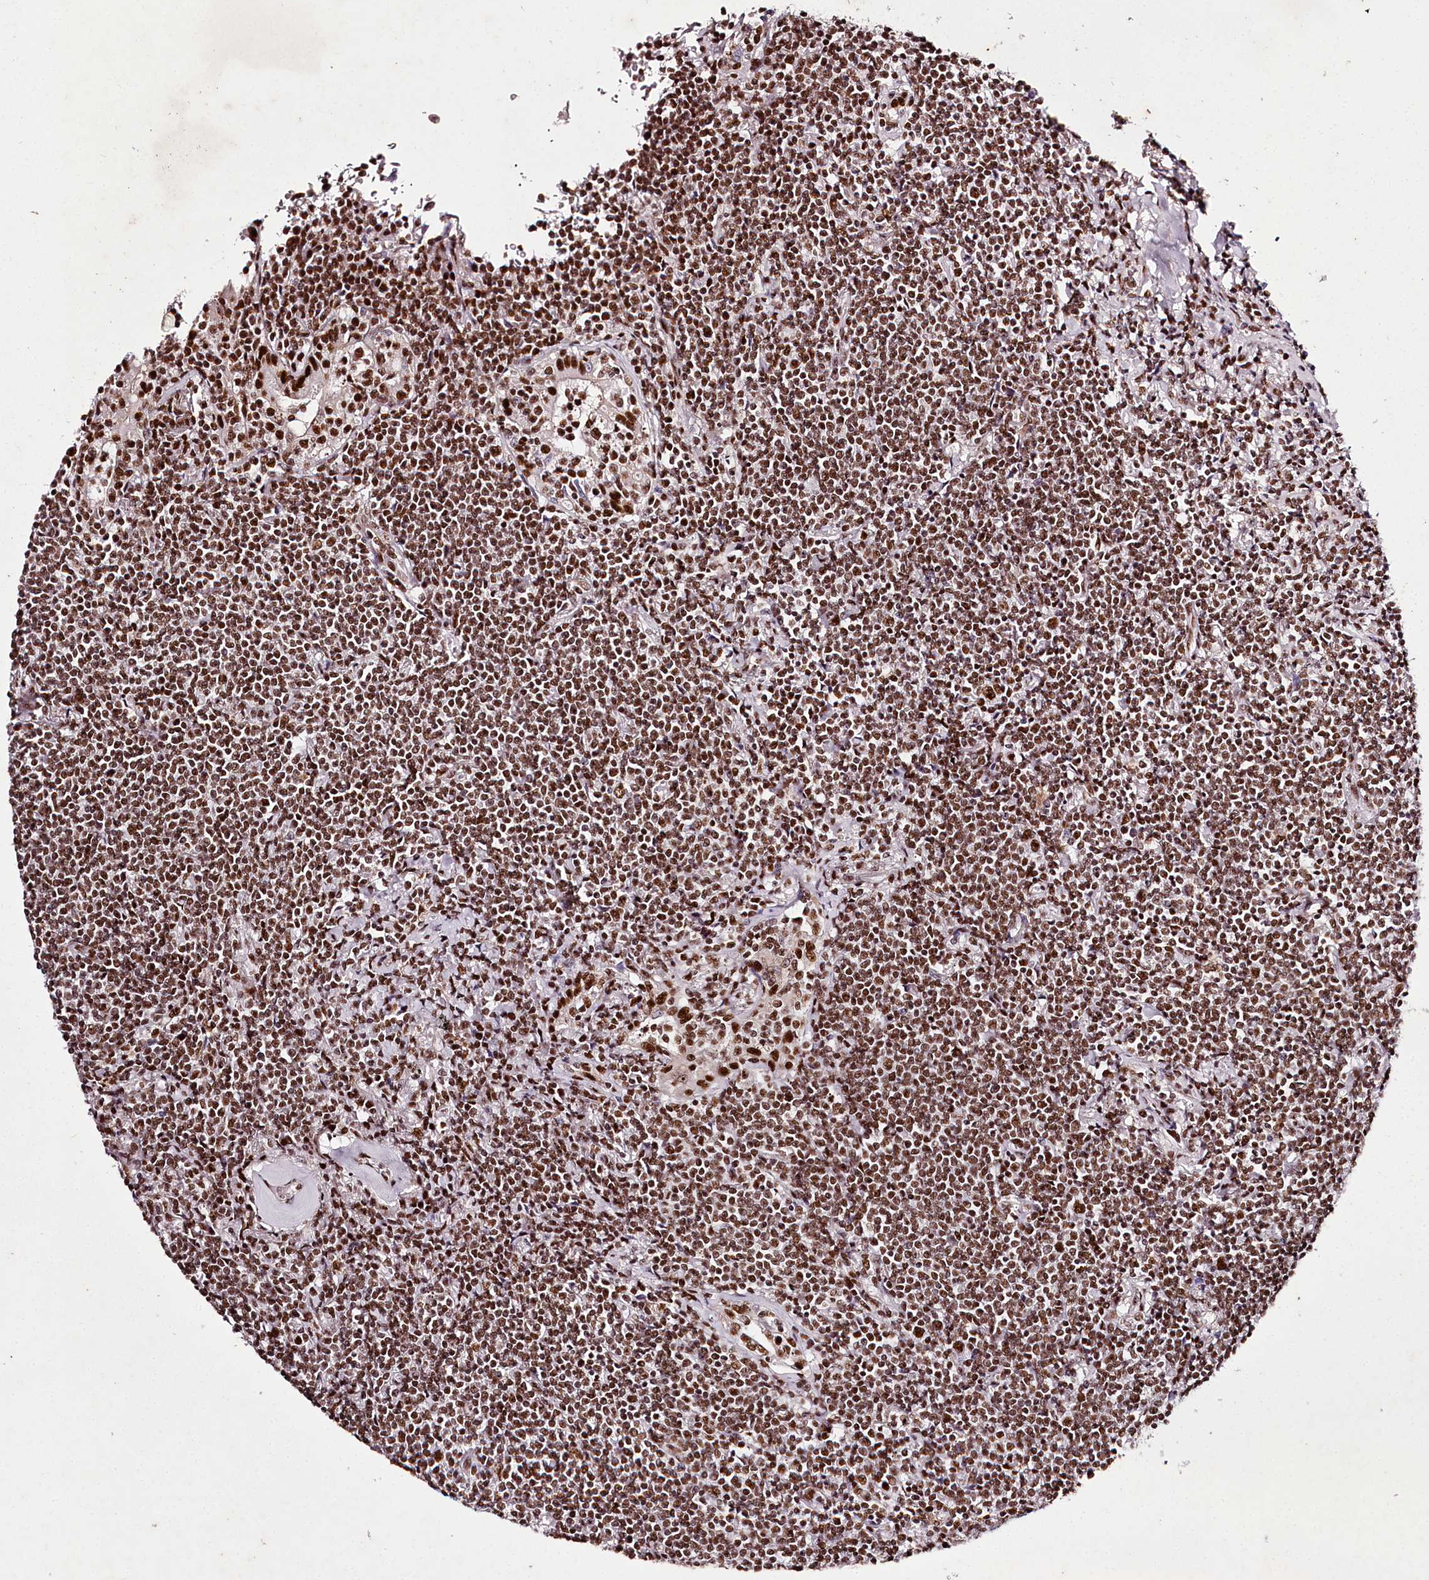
{"staining": {"intensity": "moderate", "quantity": ">75%", "location": "nuclear"}, "tissue": "lymphoma", "cell_type": "Tumor cells", "image_type": "cancer", "snomed": [{"axis": "morphology", "description": "Malignant lymphoma, non-Hodgkin's type, Low grade"}, {"axis": "topography", "description": "Lung"}], "caption": "Protein analysis of malignant lymphoma, non-Hodgkin's type (low-grade) tissue reveals moderate nuclear expression in about >75% of tumor cells.", "gene": "PSPC1", "patient": {"sex": "female", "age": 71}}